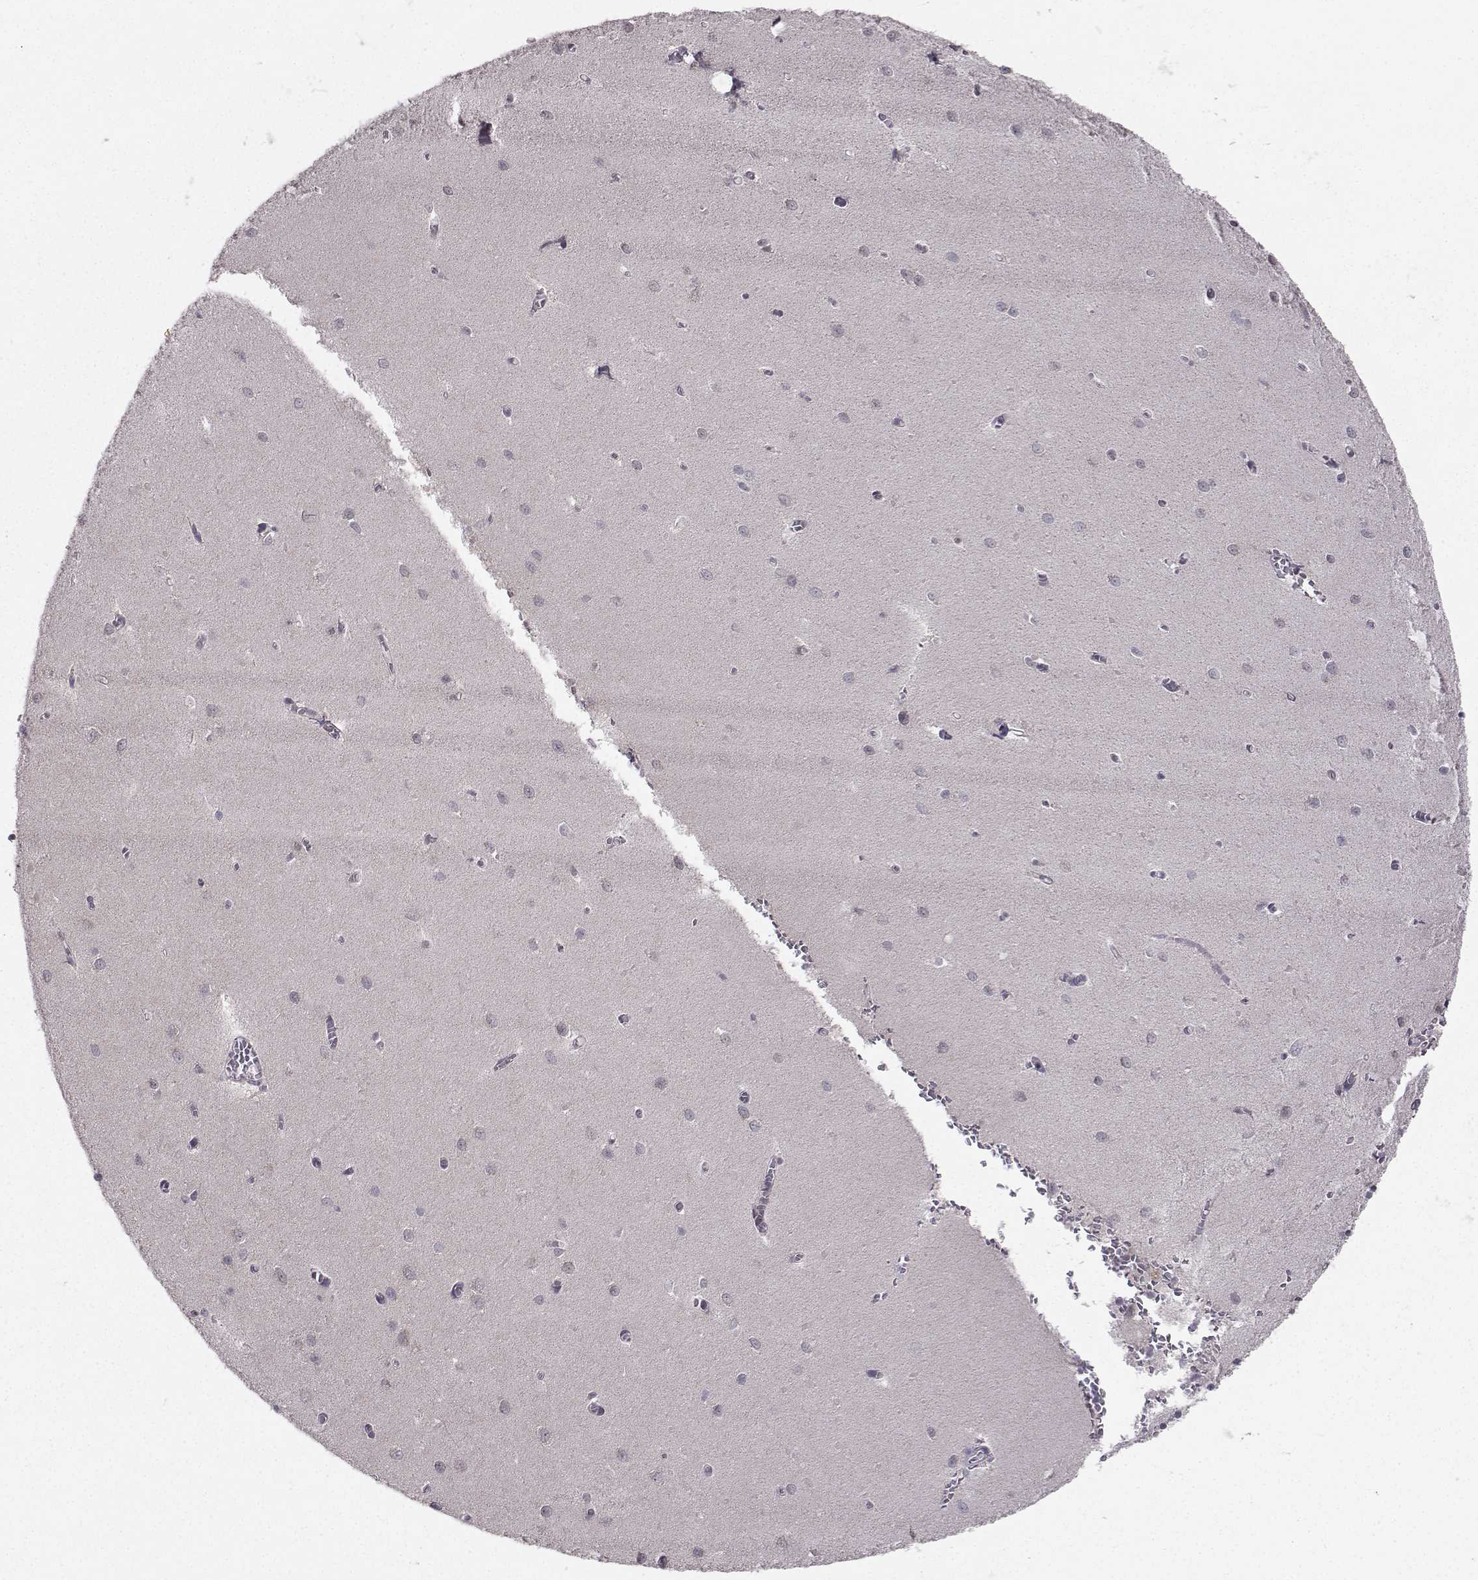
{"staining": {"intensity": "negative", "quantity": "none", "location": "none"}, "tissue": "cerebellum", "cell_type": "Cells in granular layer", "image_type": "normal", "snomed": [{"axis": "morphology", "description": "Normal tissue, NOS"}, {"axis": "topography", "description": "Cerebellum"}], "caption": "DAB immunohistochemical staining of benign human cerebellum displays no significant expression in cells in granular layer.", "gene": "PKN2", "patient": {"sex": "female", "age": 64}}